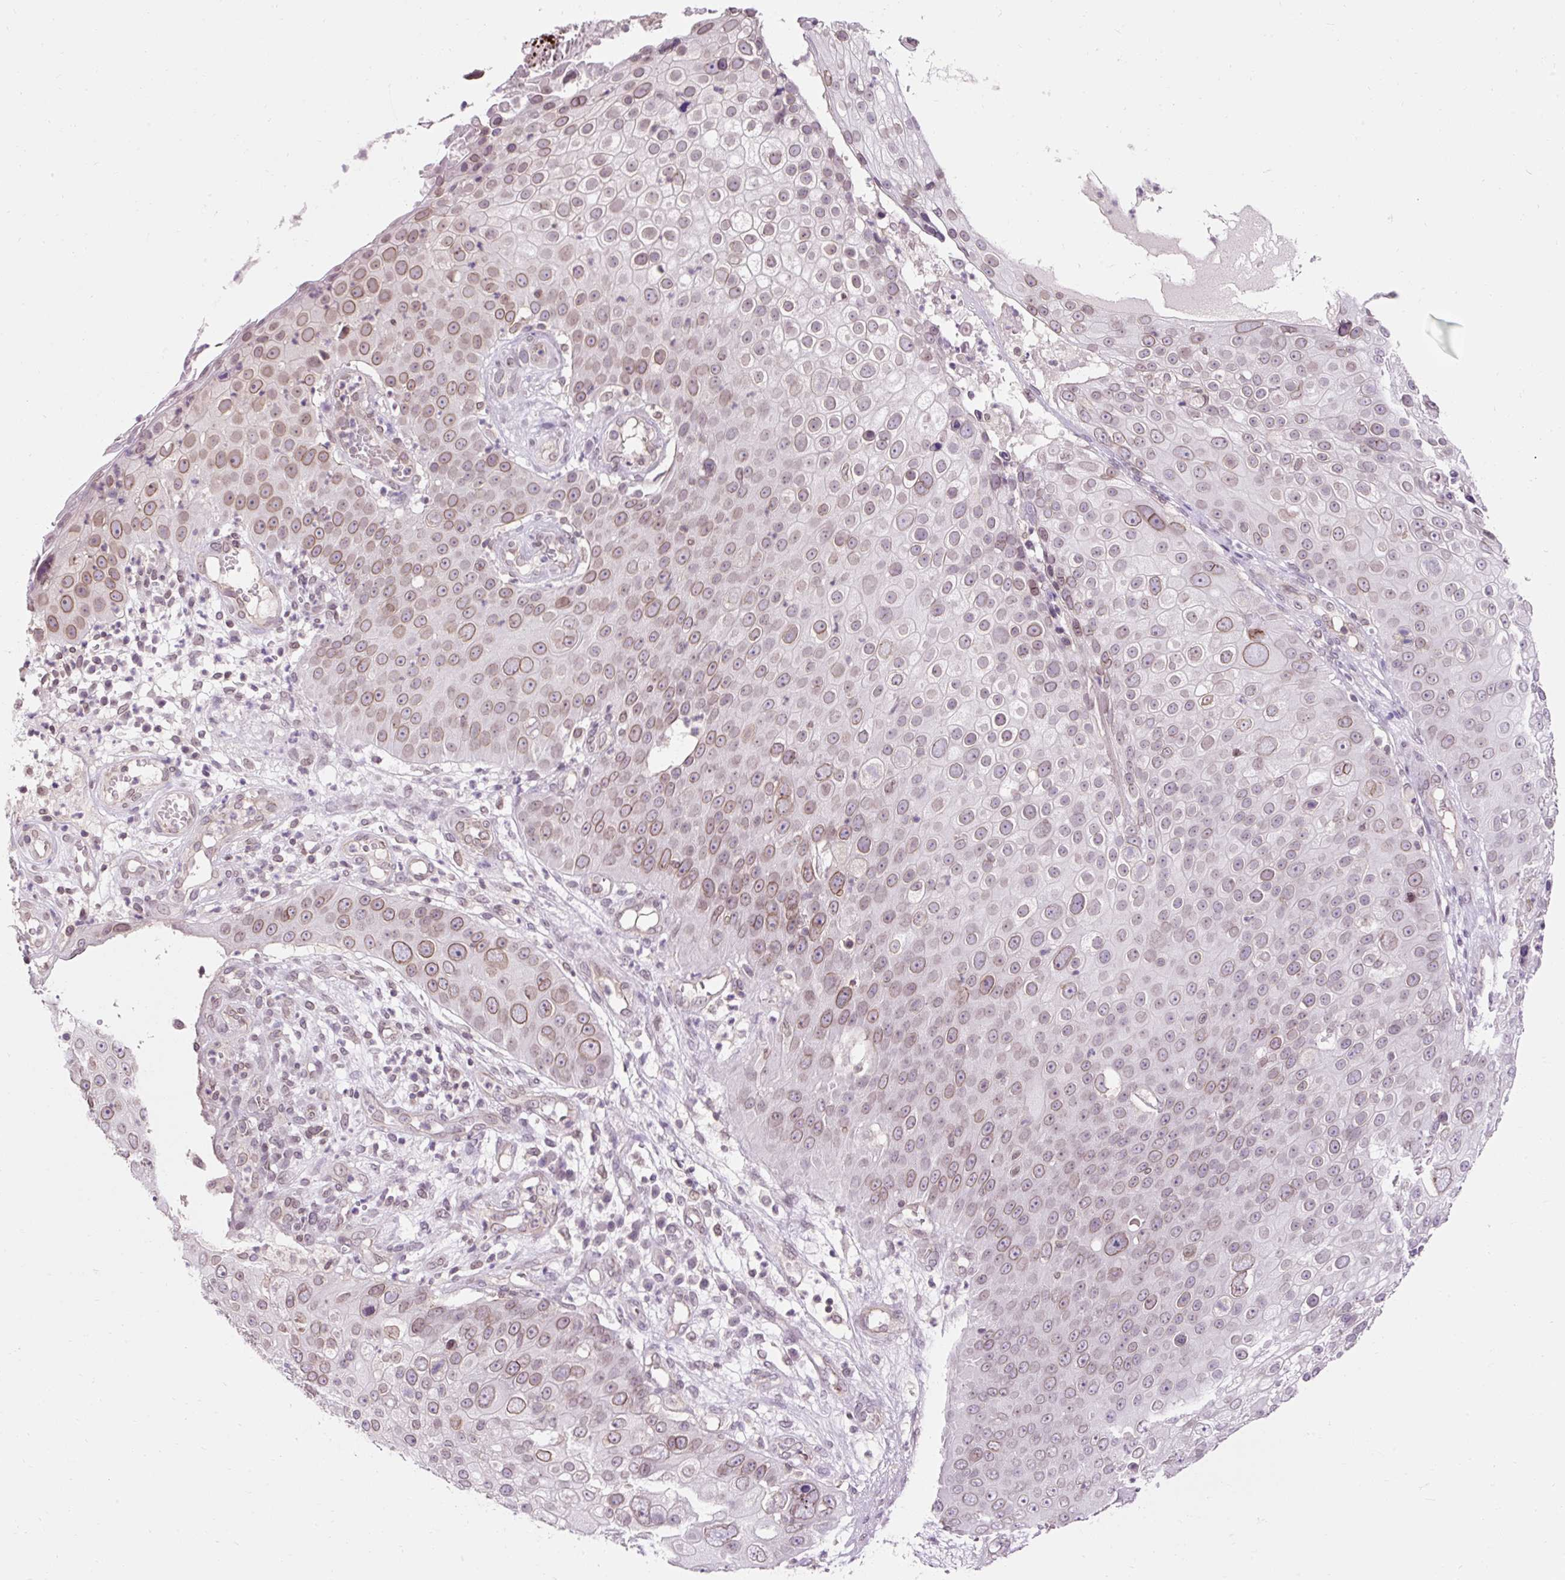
{"staining": {"intensity": "moderate", "quantity": ">75%", "location": "cytoplasmic/membranous,nuclear"}, "tissue": "skin cancer", "cell_type": "Tumor cells", "image_type": "cancer", "snomed": [{"axis": "morphology", "description": "Squamous cell carcinoma, NOS"}, {"axis": "topography", "description": "Skin"}], "caption": "A micrograph showing moderate cytoplasmic/membranous and nuclear staining in about >75% of tumor cells in squamous cell carcinoma (skin), as visualized by brown immunohistochemical staining.", "gene": "ZNF610", "patient": {"sex": "male", "age": 71}}